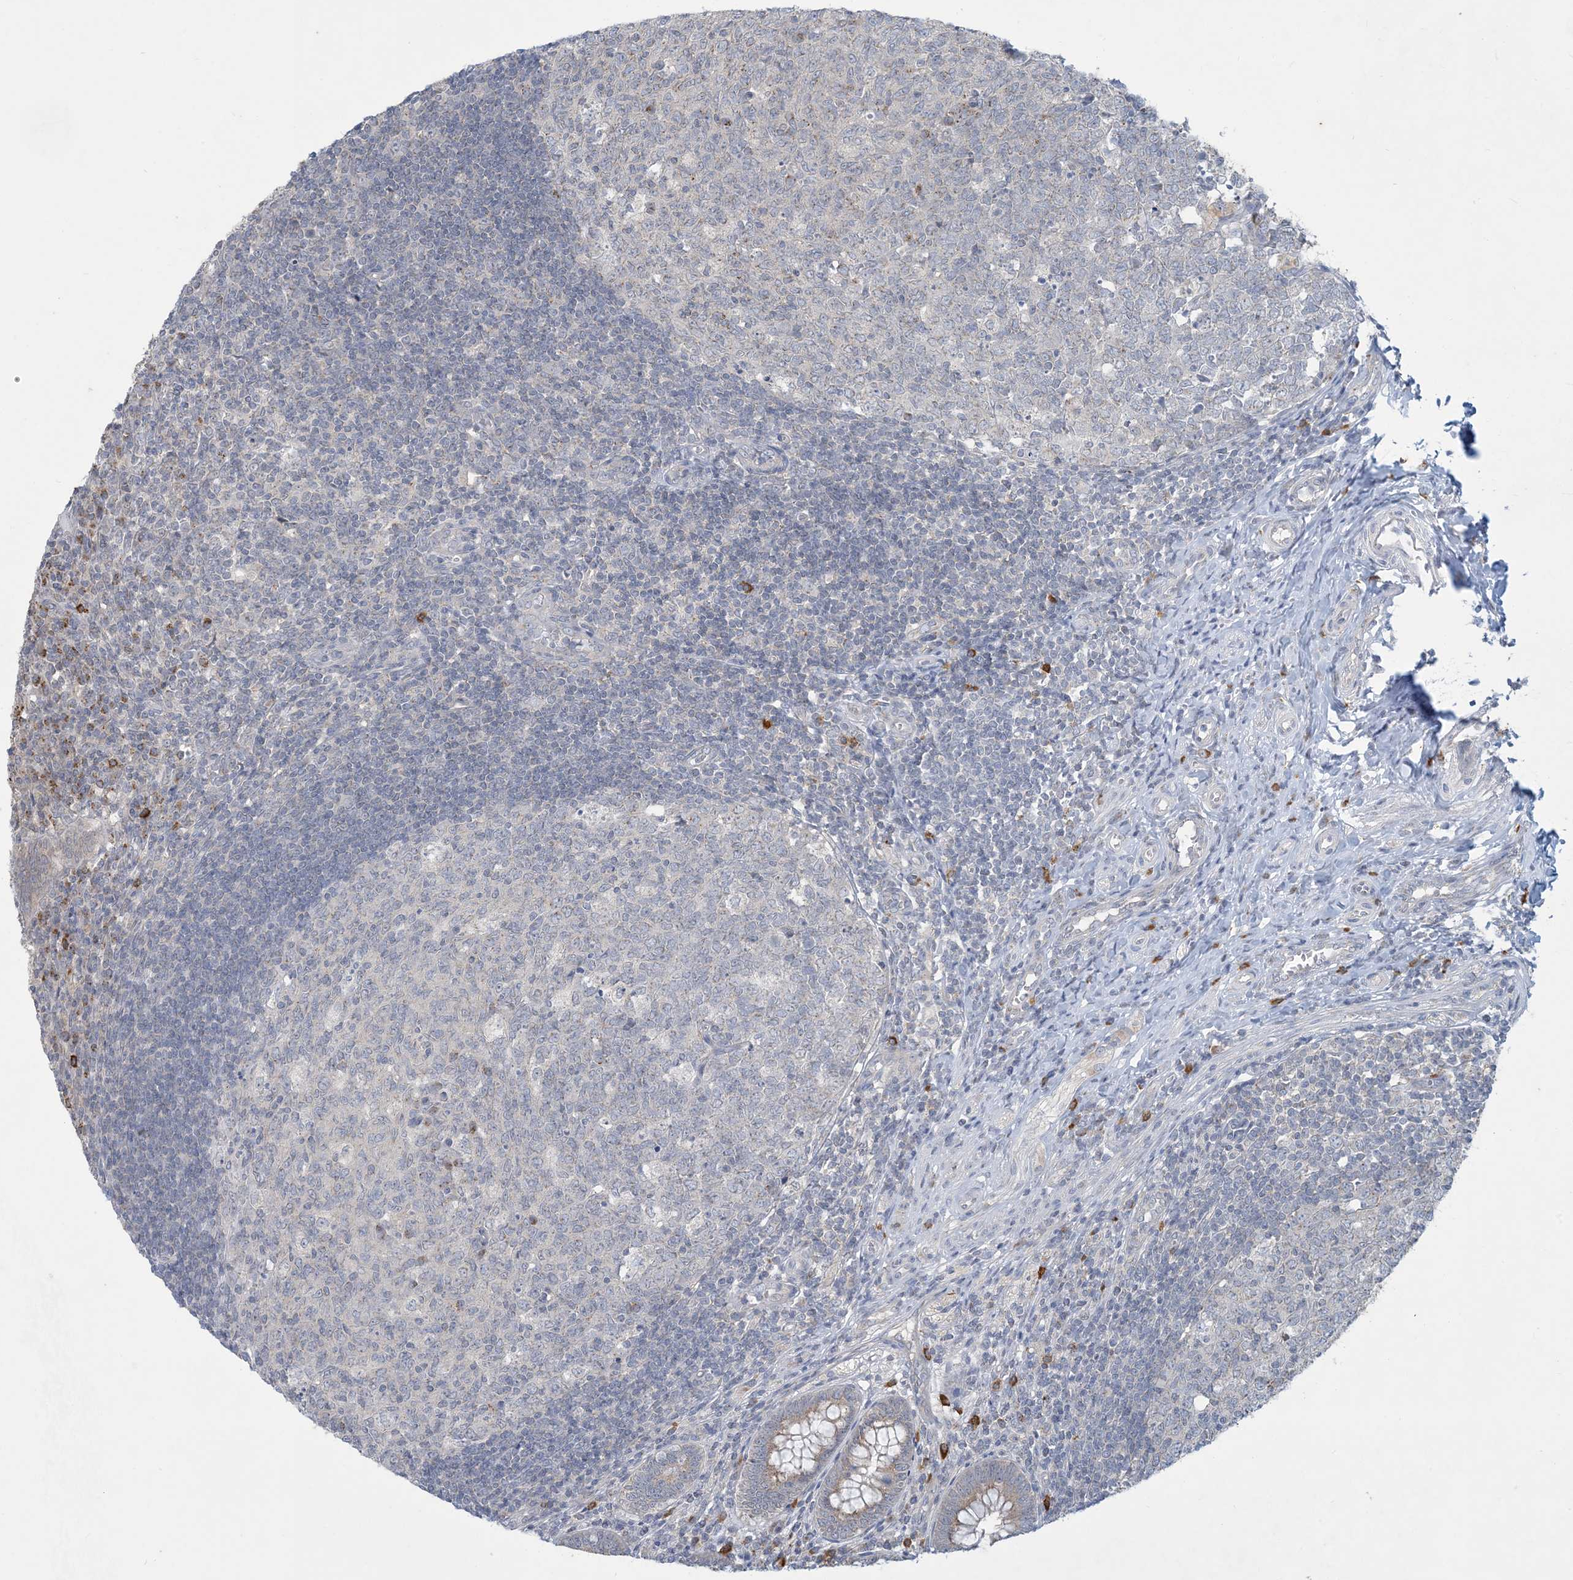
{"staining": {"intensity": "moderate", "quantity": "25%-75%", "location": "cytoplasmic/membranous"}, "tissue": "appendix", "cell_type": "Glandular cells", "image_type": "normal", "snomed": [{"axis": "morphology", "description": "Normal tissue, NOS"}, {"axis": "topography", "description": "Appendix"}], "caption": "Appendix stained for a protein reveals moderate cytoplasmic/membranous positivity in glandular cells. The protein of interest is shown in brown color, while the nuclei are stained blue.", "gene": "CCDC14", "patient": {"sex": "male", "age": 14}}